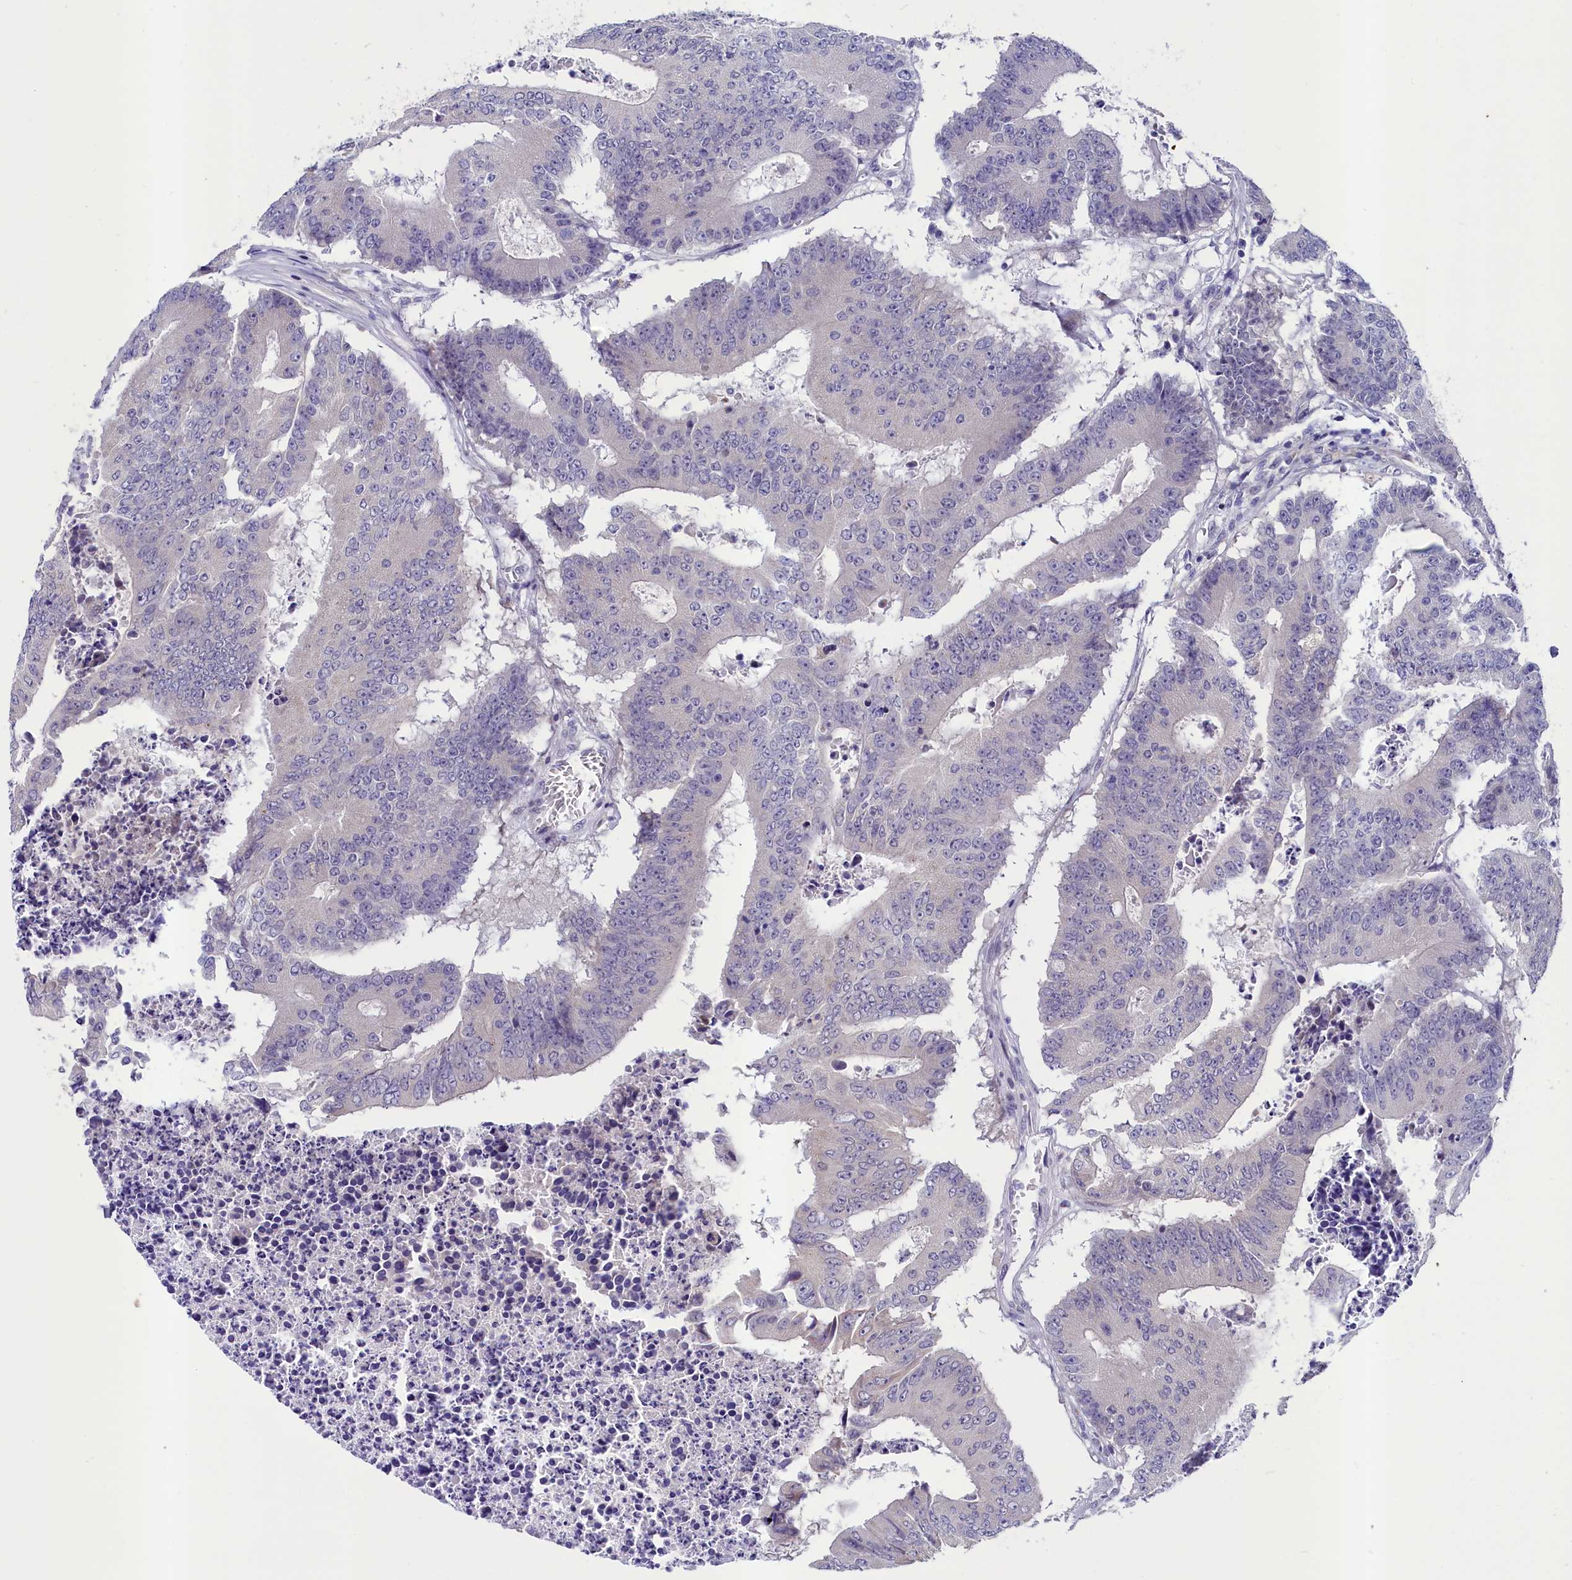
{"staining": {"intensity": "negative", "quantity": "none", "location": "none"}, "tissue": "colorectal cancer", "cell_type": "Tumor cells", "image_type": "cancer", "snomed": [{"axis": "morphology", "description": "Adenocarcinoma, NOS"}, {"axis": "topography", "description": "Colon"}], "caption": "This is a histopathology image of immunohistochemistry staining of adenocarcinoma (colorectal), which shows no expression in tumor cells.", "gene": "SCD5", "patient": {"sex": "male", "age": 87}}